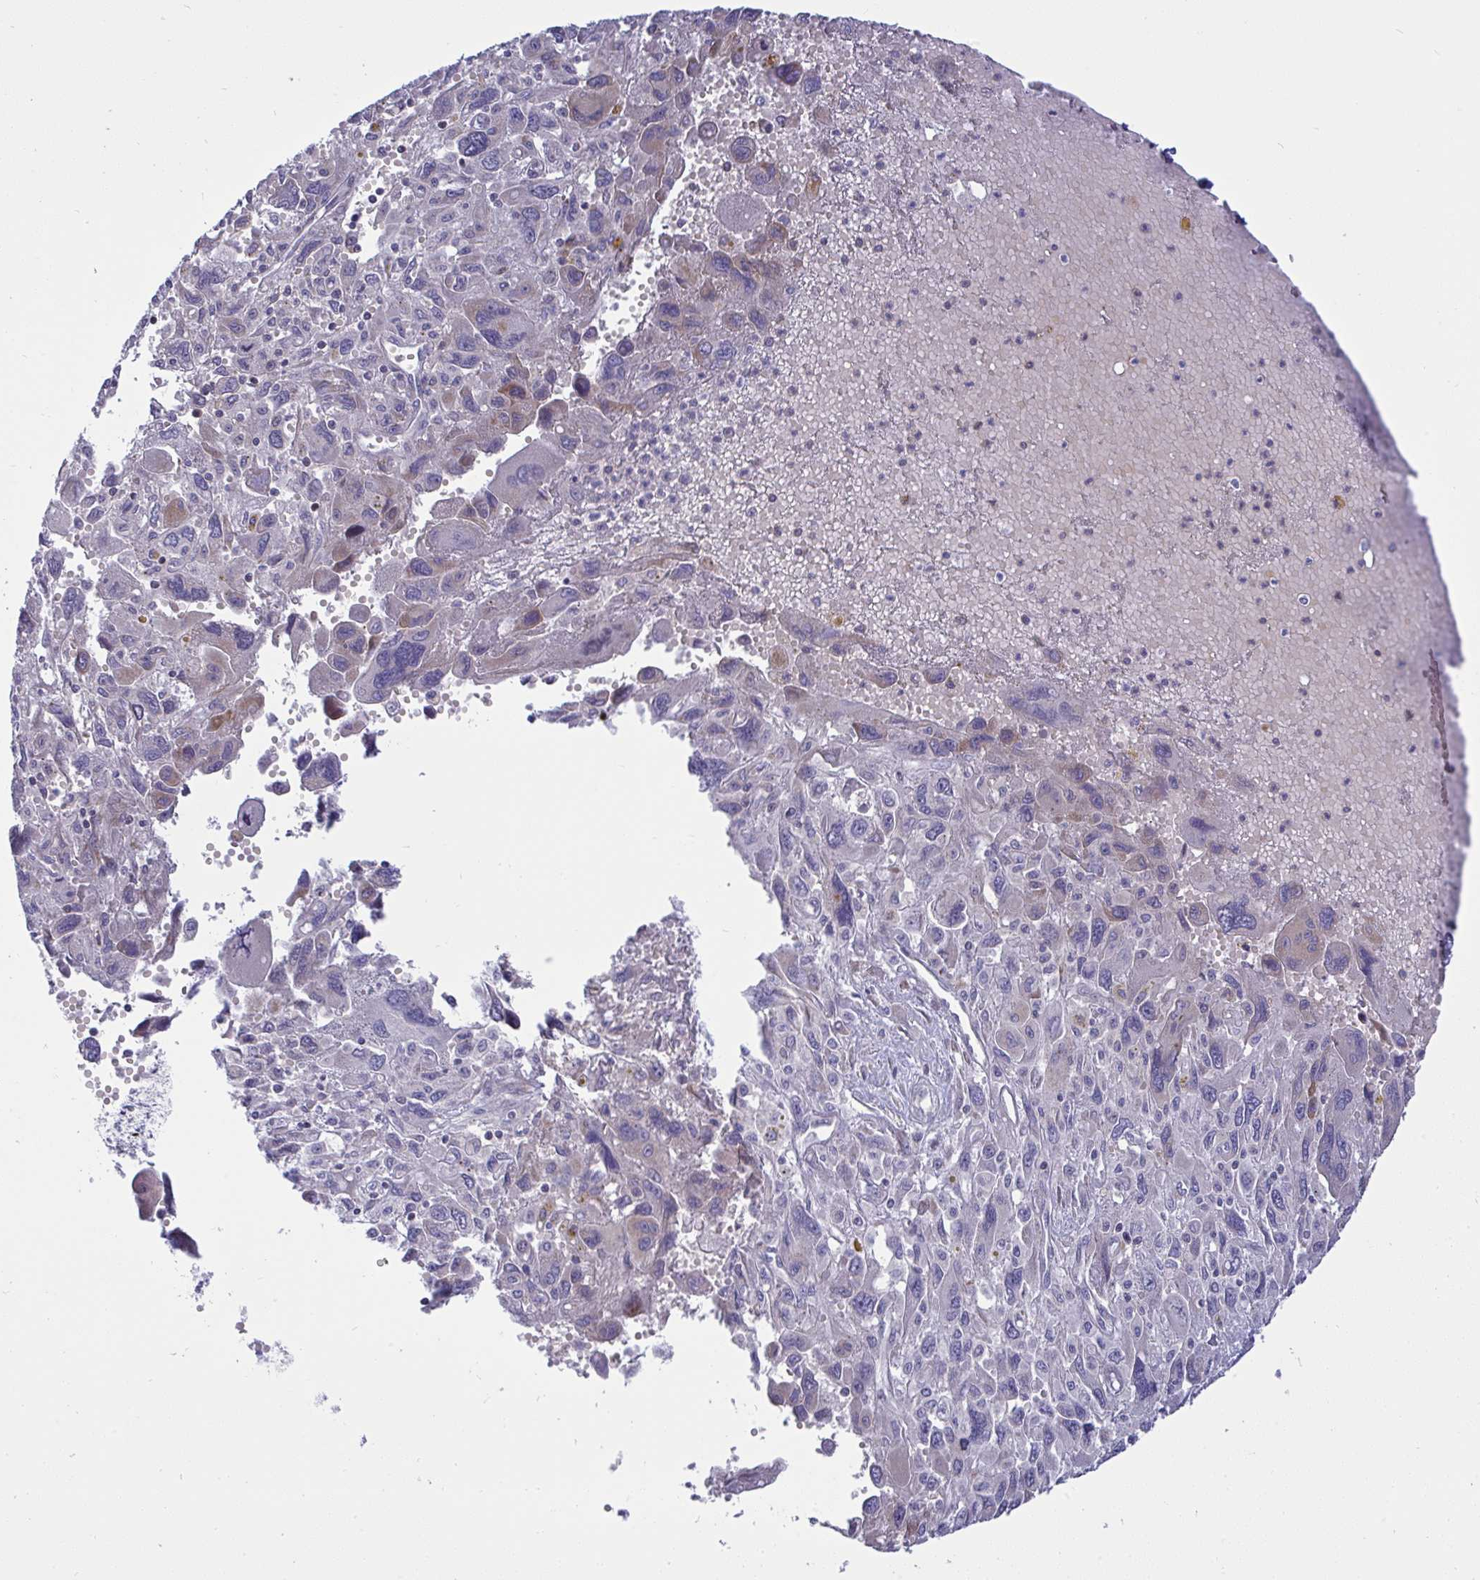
{"staining": {"intensity": "weak", "quantity": "<25%", "location": "cytoplasmic/membranous"}, "tissue": "pancreatic cancer", "cell_type": "Tumor cells", "image_type": "cancer", "snomed": [{"axis": "morphology", "description": "Adenocarcinoma, NOS"}, {"axis": "topography", "description": "Pancreas"}], "caption": "Tumor cells show no significant protein positivity in pancreatic cancer (adenocarcinoma).", "gene": "NTN1", "patient": {"sex": "female", "age": 47}}